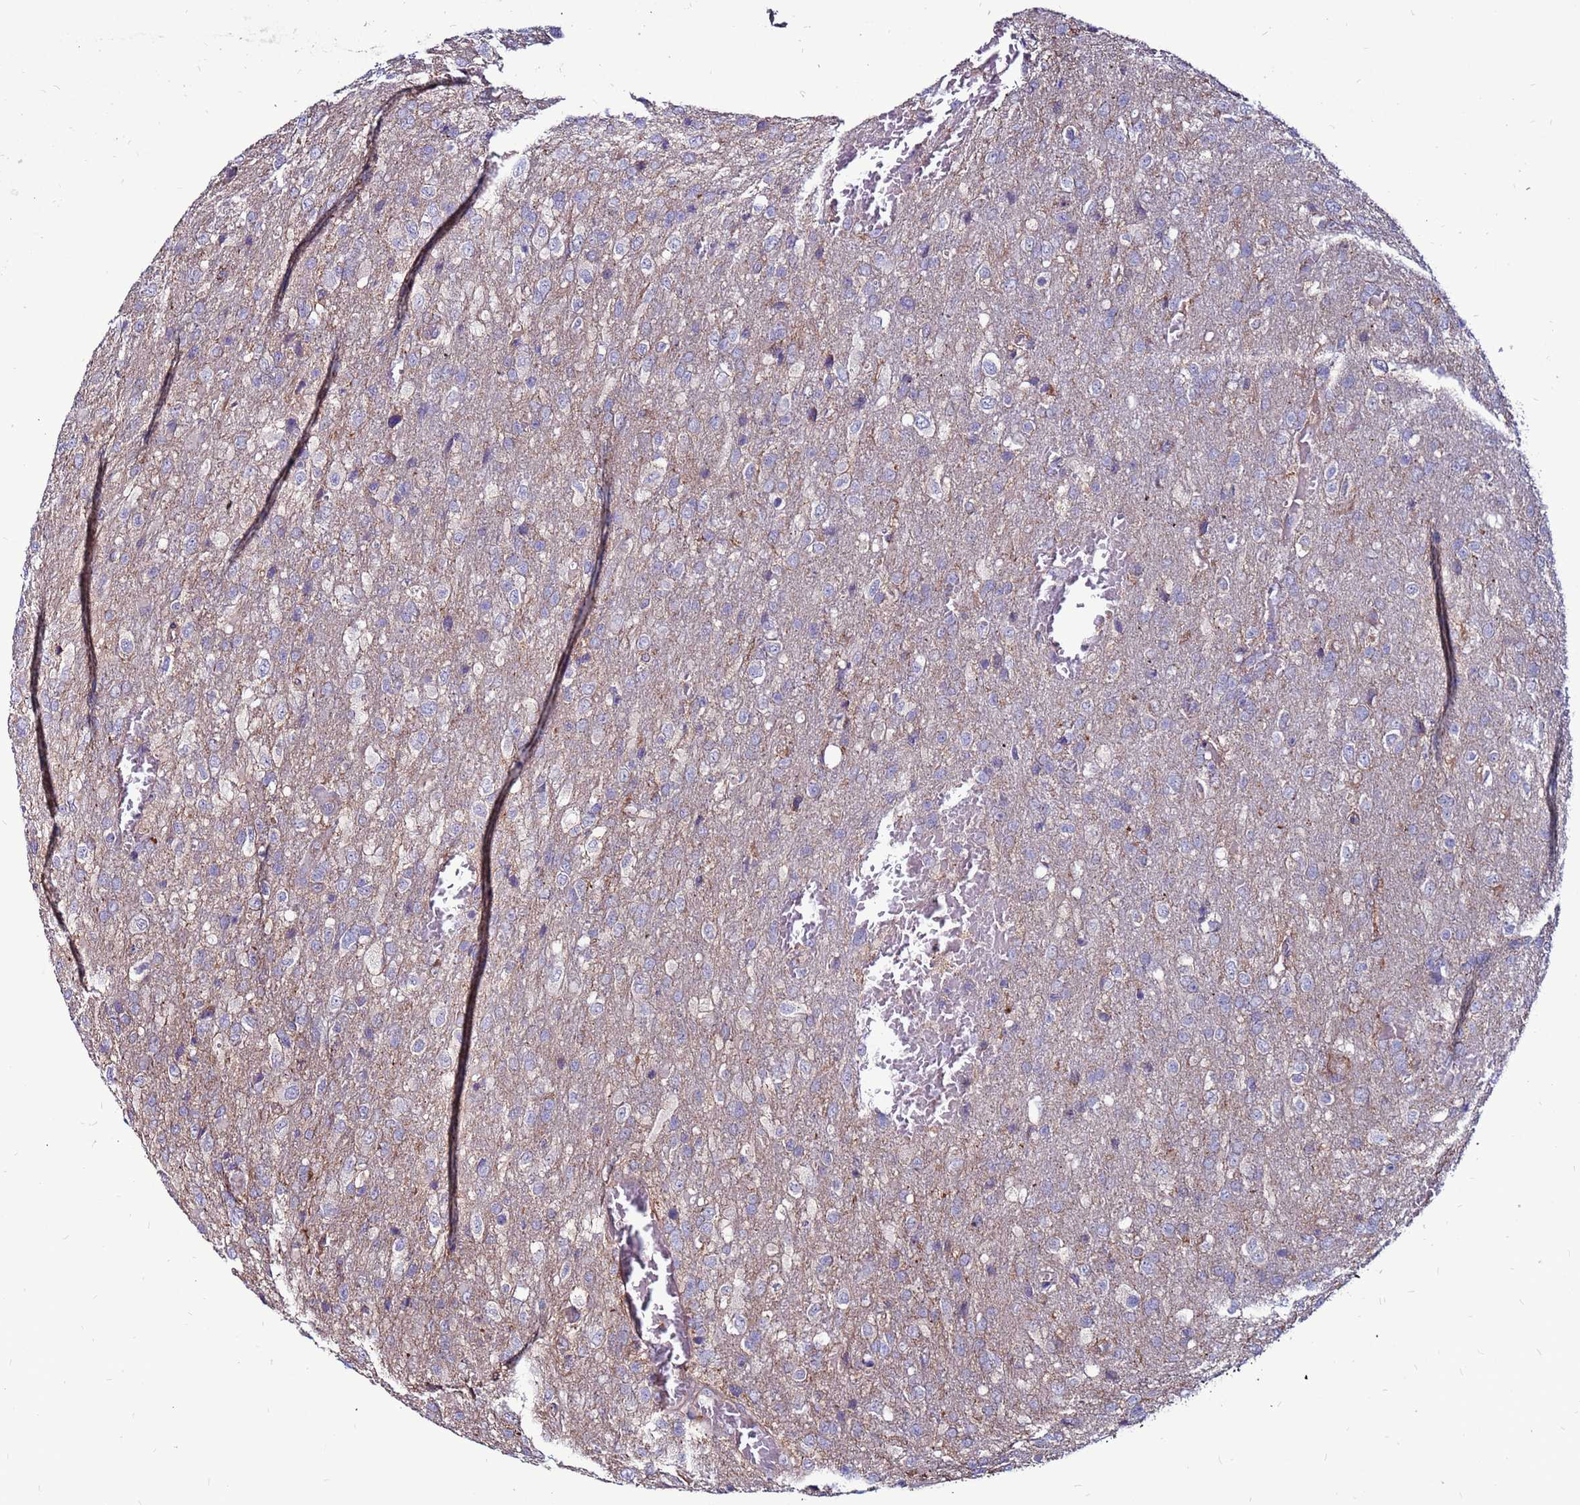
{"staining": {"intensity": "negative", "quantity": "none", "location": "none"}, "tissue": "glioma", "cell_type": "Tumor cells", "image_type": "cancer", "snomed": [{"axis": "morphology", "description": "Glioma, malignant, High grade"}, {"axis": "topography", "description": "Brain"}], "caption": "Immunohistochemical staining of high-grade glioma (malignant) shows no significant staining in tumor cells.", "gene": "NRN1L", "patient": {"sex": "female", "age": 74}}